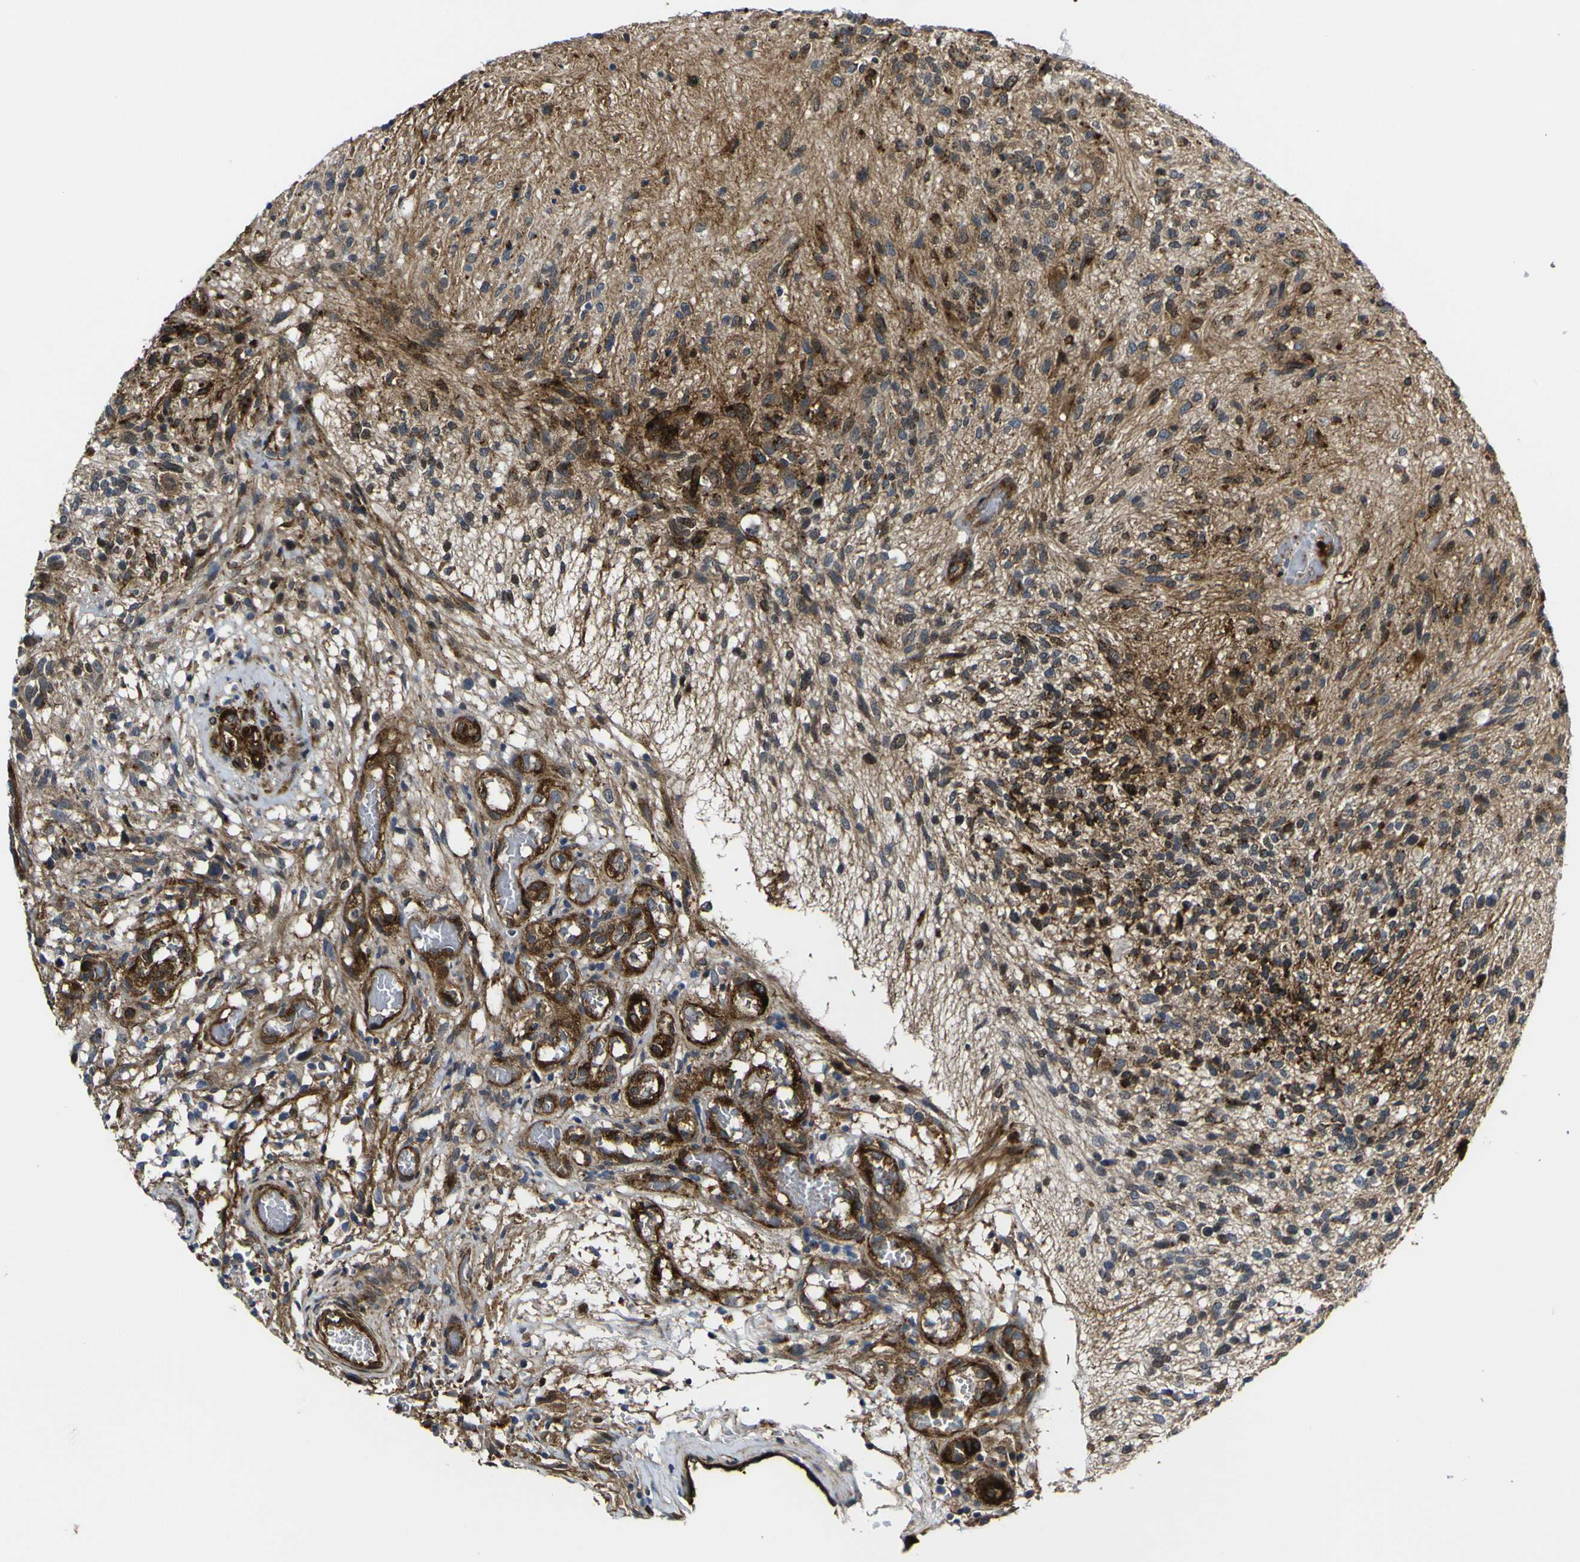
{"staining": {"intensity": "strong", "quantity": "25%-75%", "location": "cytoplasmic/membranous,nuclear"}, "tissue": "glioma", "cell_type": "Tumor cells", "image_type": "cancer", "snomed": [{"axis": "morphology", "description": "Normal tissue, NOS"}, {"axis": "morphology", "description": "Glioma, malignant, High grade"}, {"axis": "topography", "description": "Cerebral cortex"}], "caption": "Protein expression by immunohistochemistry (IHC) exhibits strong cytoplasmic/membranous and nuclear staining in about 25%-75% of tumor cells in malignant glioma (high-grade). (Brightfield microscopy of DAB IHC at high magnification).", "gene": "ECE1", "patient": {"sex": "male", "age": 75}}